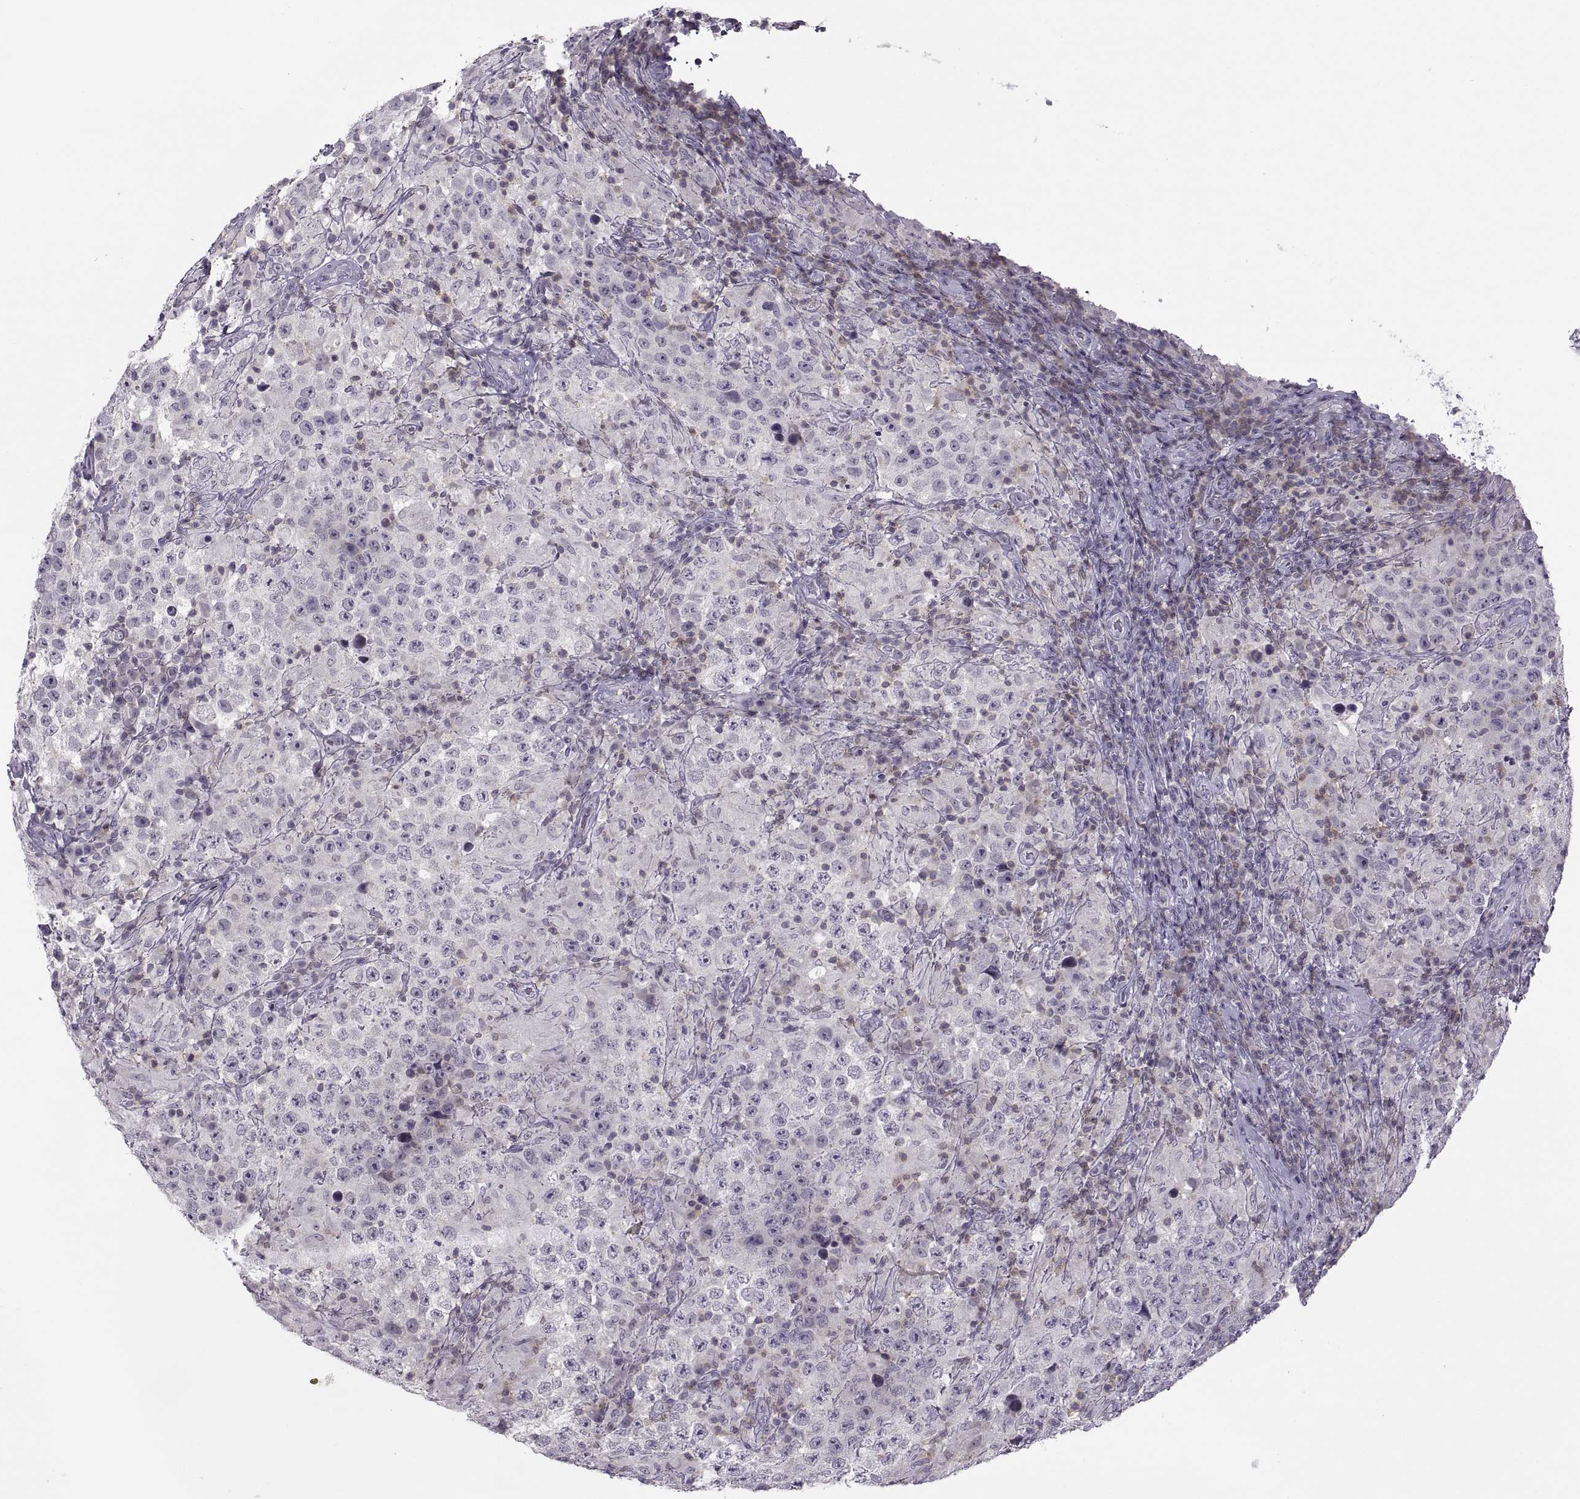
{"staining": {"intensity": "negative", "quantity": "none", "location": "none"}, "tissue": "testis cancer", "cell_type": "Tumor cells", "image_type": "cancer", "snomed": [{"axis": "morphology", "description": "Seminoma, NOS"}, {"axis": "morphology", "description": "Carcinoma, Embryonal, NOS"}, {"axis": "topography", "description": "Testis"}], "caption": "An image of testis cancer (embryonal carcinoma) stained for a protein reveals no brown staining in tumor cells. The staining was performed using DAB to visualize the protein expression in brown, while the nuclei were stained in blue with hematoxylin (Magnification: 20x).", "gene": "TTC21A", "patient": {"sex": "male", "age": 41}}